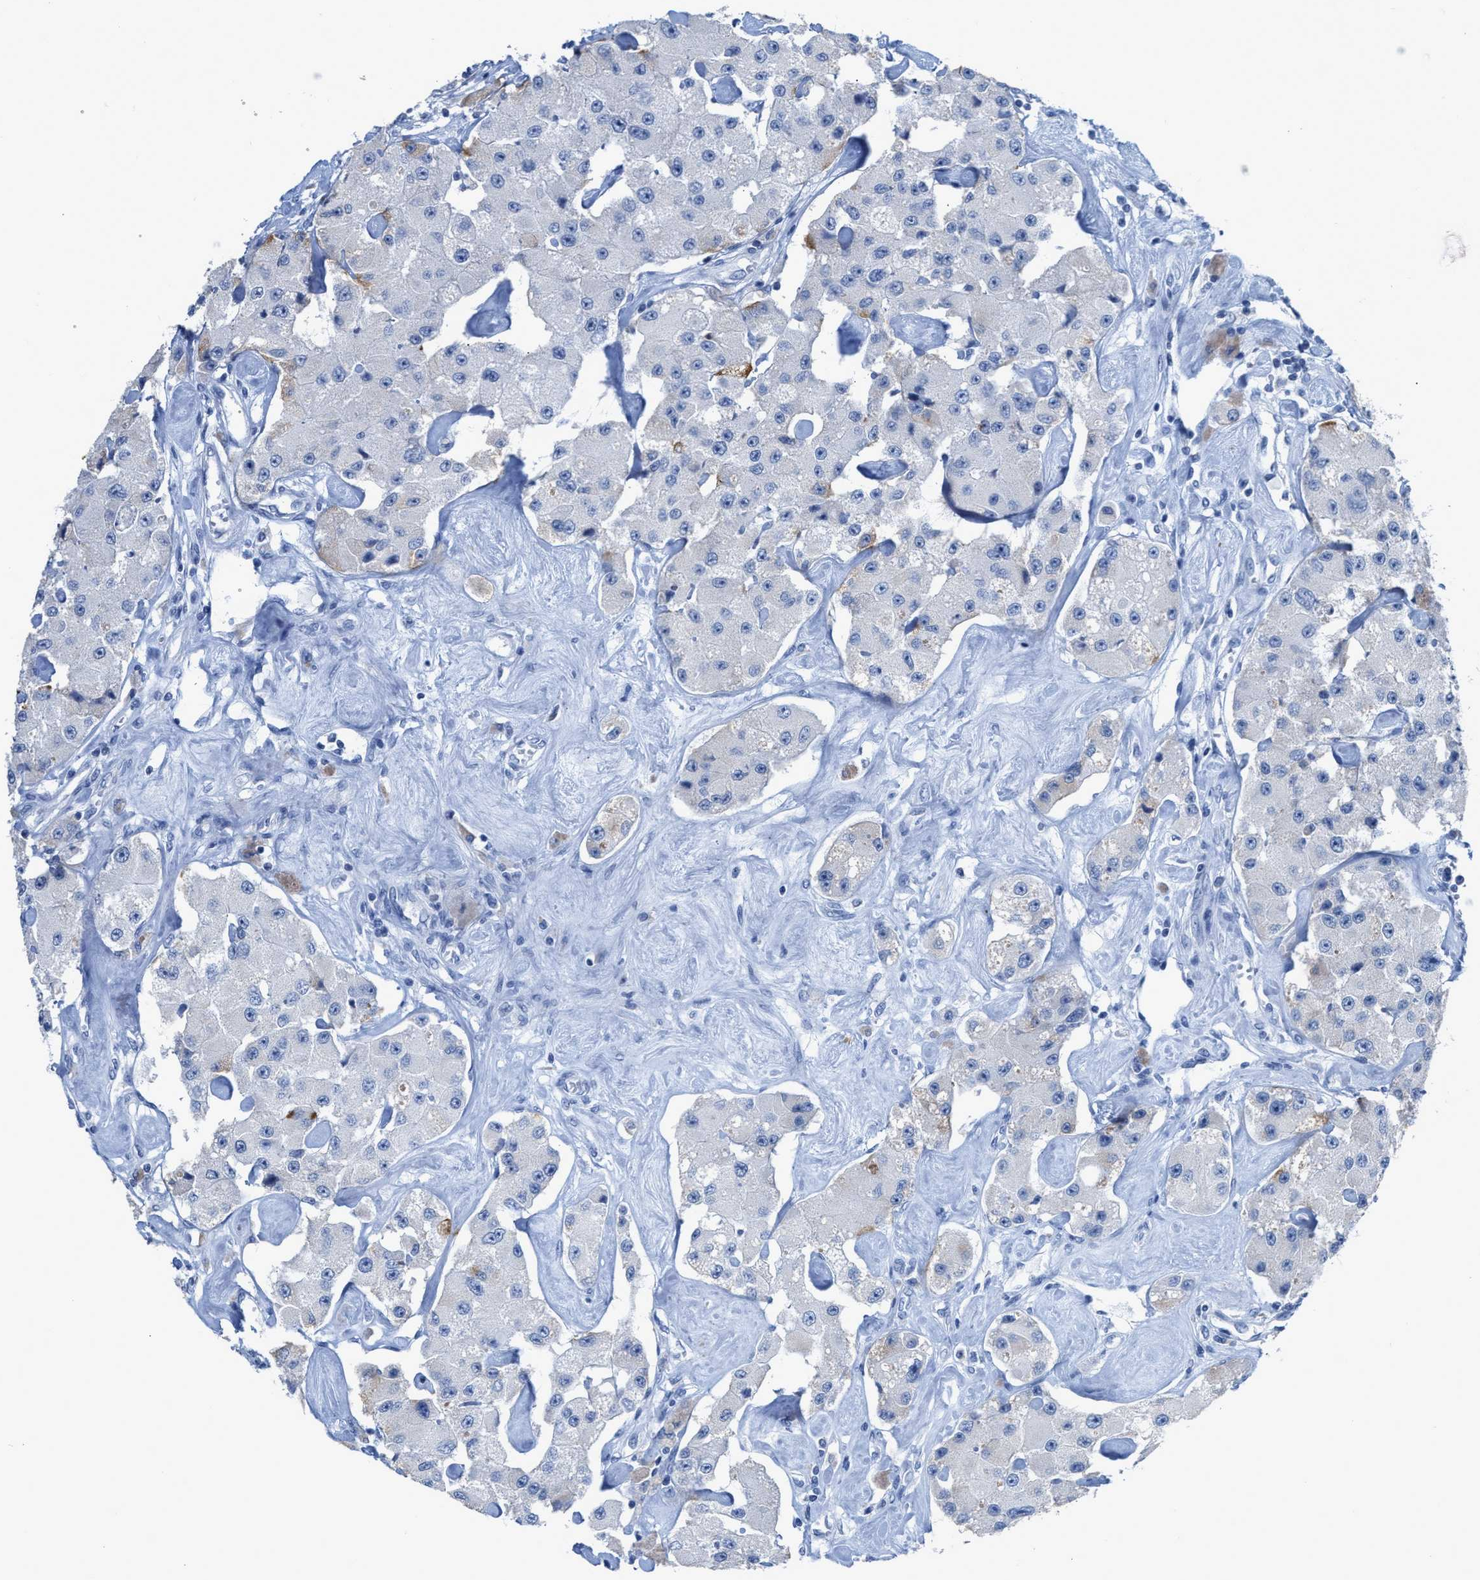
{"staining": {"intensity": "negative", "quantity": "none", "location": "none"}, "tissue": "carcinoid", "cell_type": "Tumor cells", "image_type": "cancer", "snomed": [{"axis": "morphology", "description": "Carcinoid, malignant, NOS"}, {"axis": "topography", "description": "Pancreas"}], "caption": "DAB immunohistochemical staining of human carcinoid (malignant) demonstrates no significant expression in tumor cells.", "gene": "CEACAM5", "patient": {"sex": "male", "age": 41}}